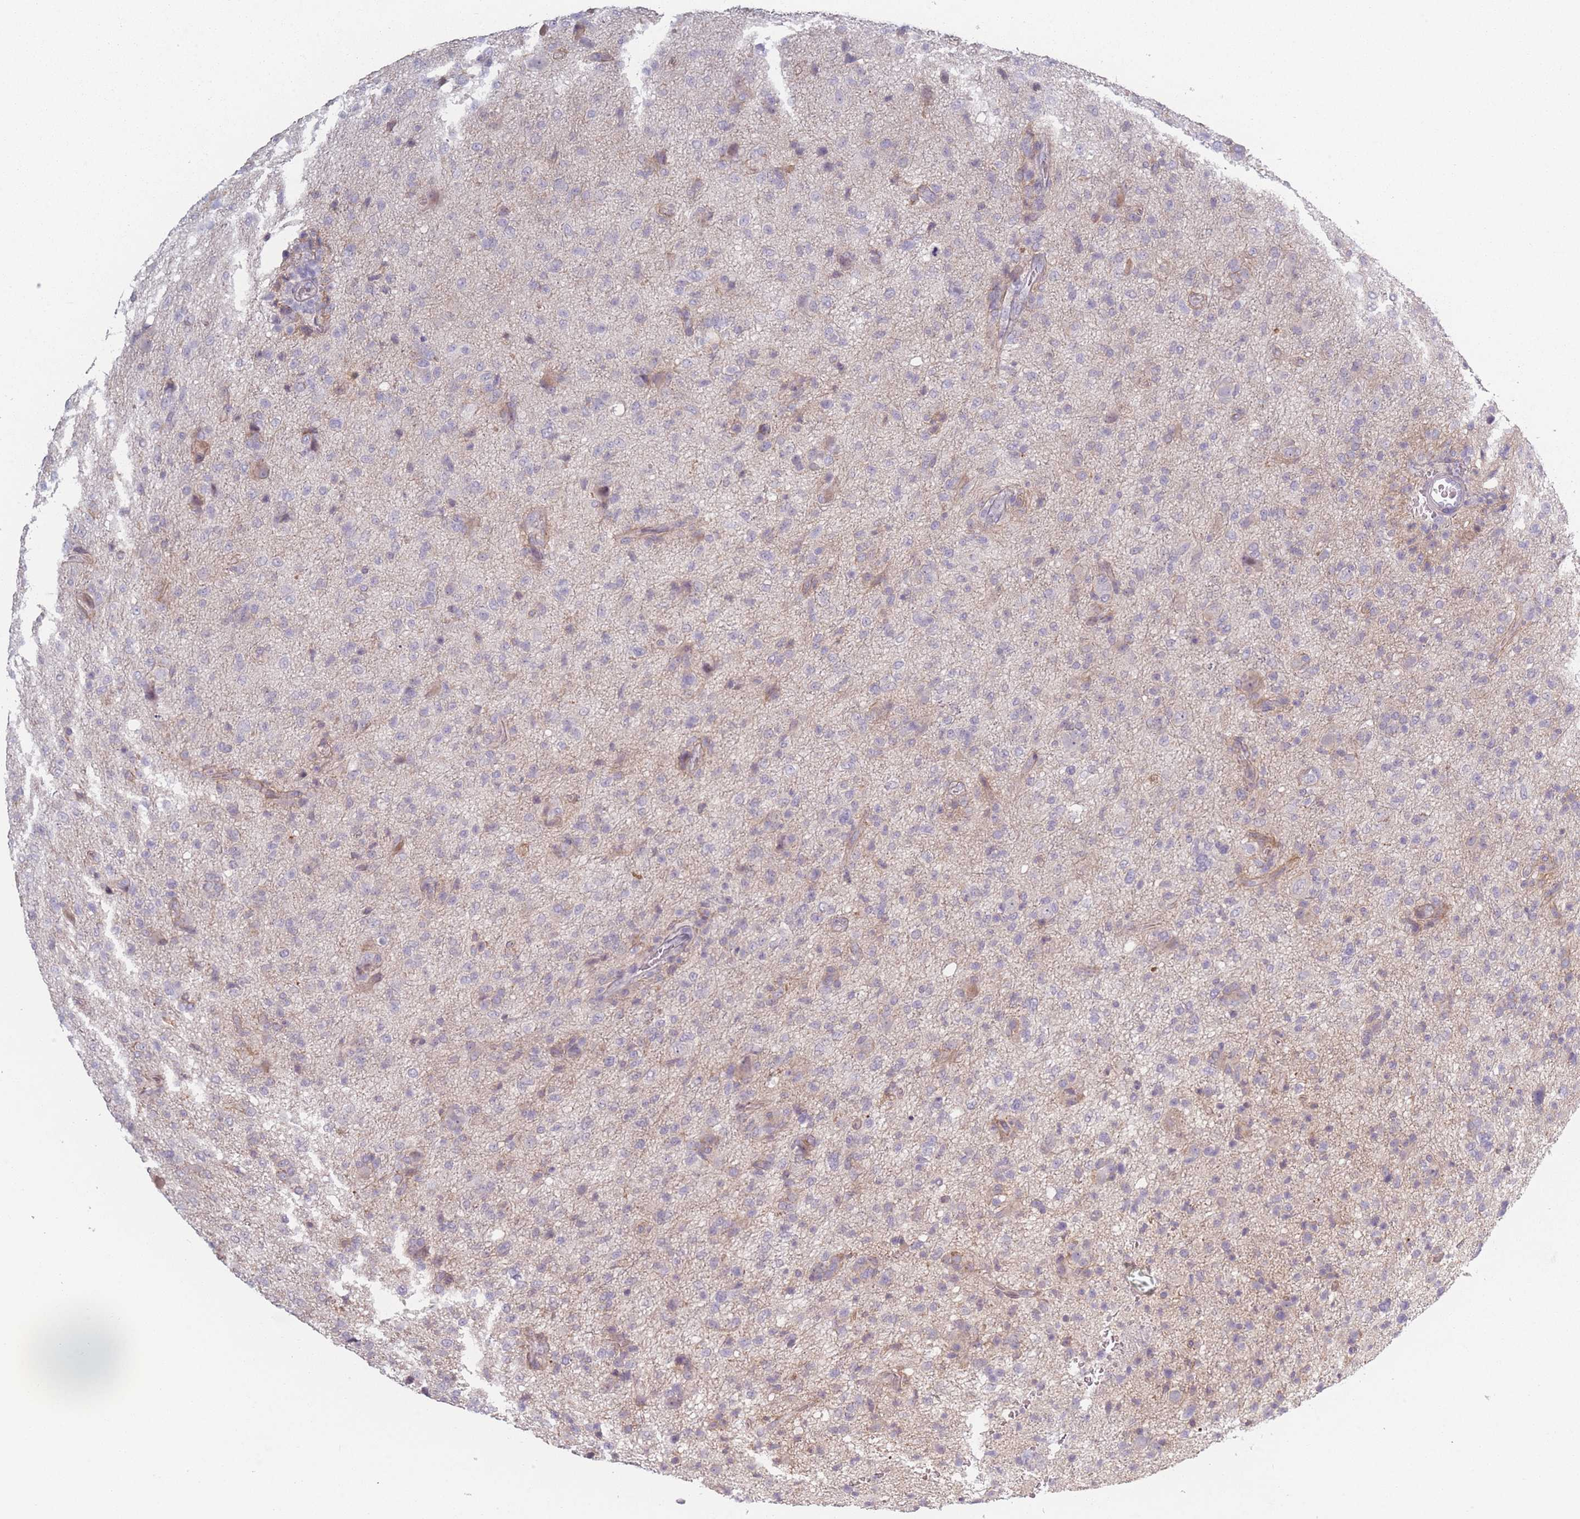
{"staining": {"intensity": "negative", "quantity": "none", "location": "none"}, "tissue": "glioma", "cell_type": "Tumor cells", "image_type": "cancer", "snomed": [{"axis": "morphology", "description": "Glioma, malignant, High grade"}, {"axis": "topography", "description": "Brain"}], "caption": "DAB (3,3'-diaminobenzidine) immunohistochemical staining of human glioma displays no significant positivity in tumor cells.", "gene": "RASL10B", "patient": {"sex": "female", "age": 57}}